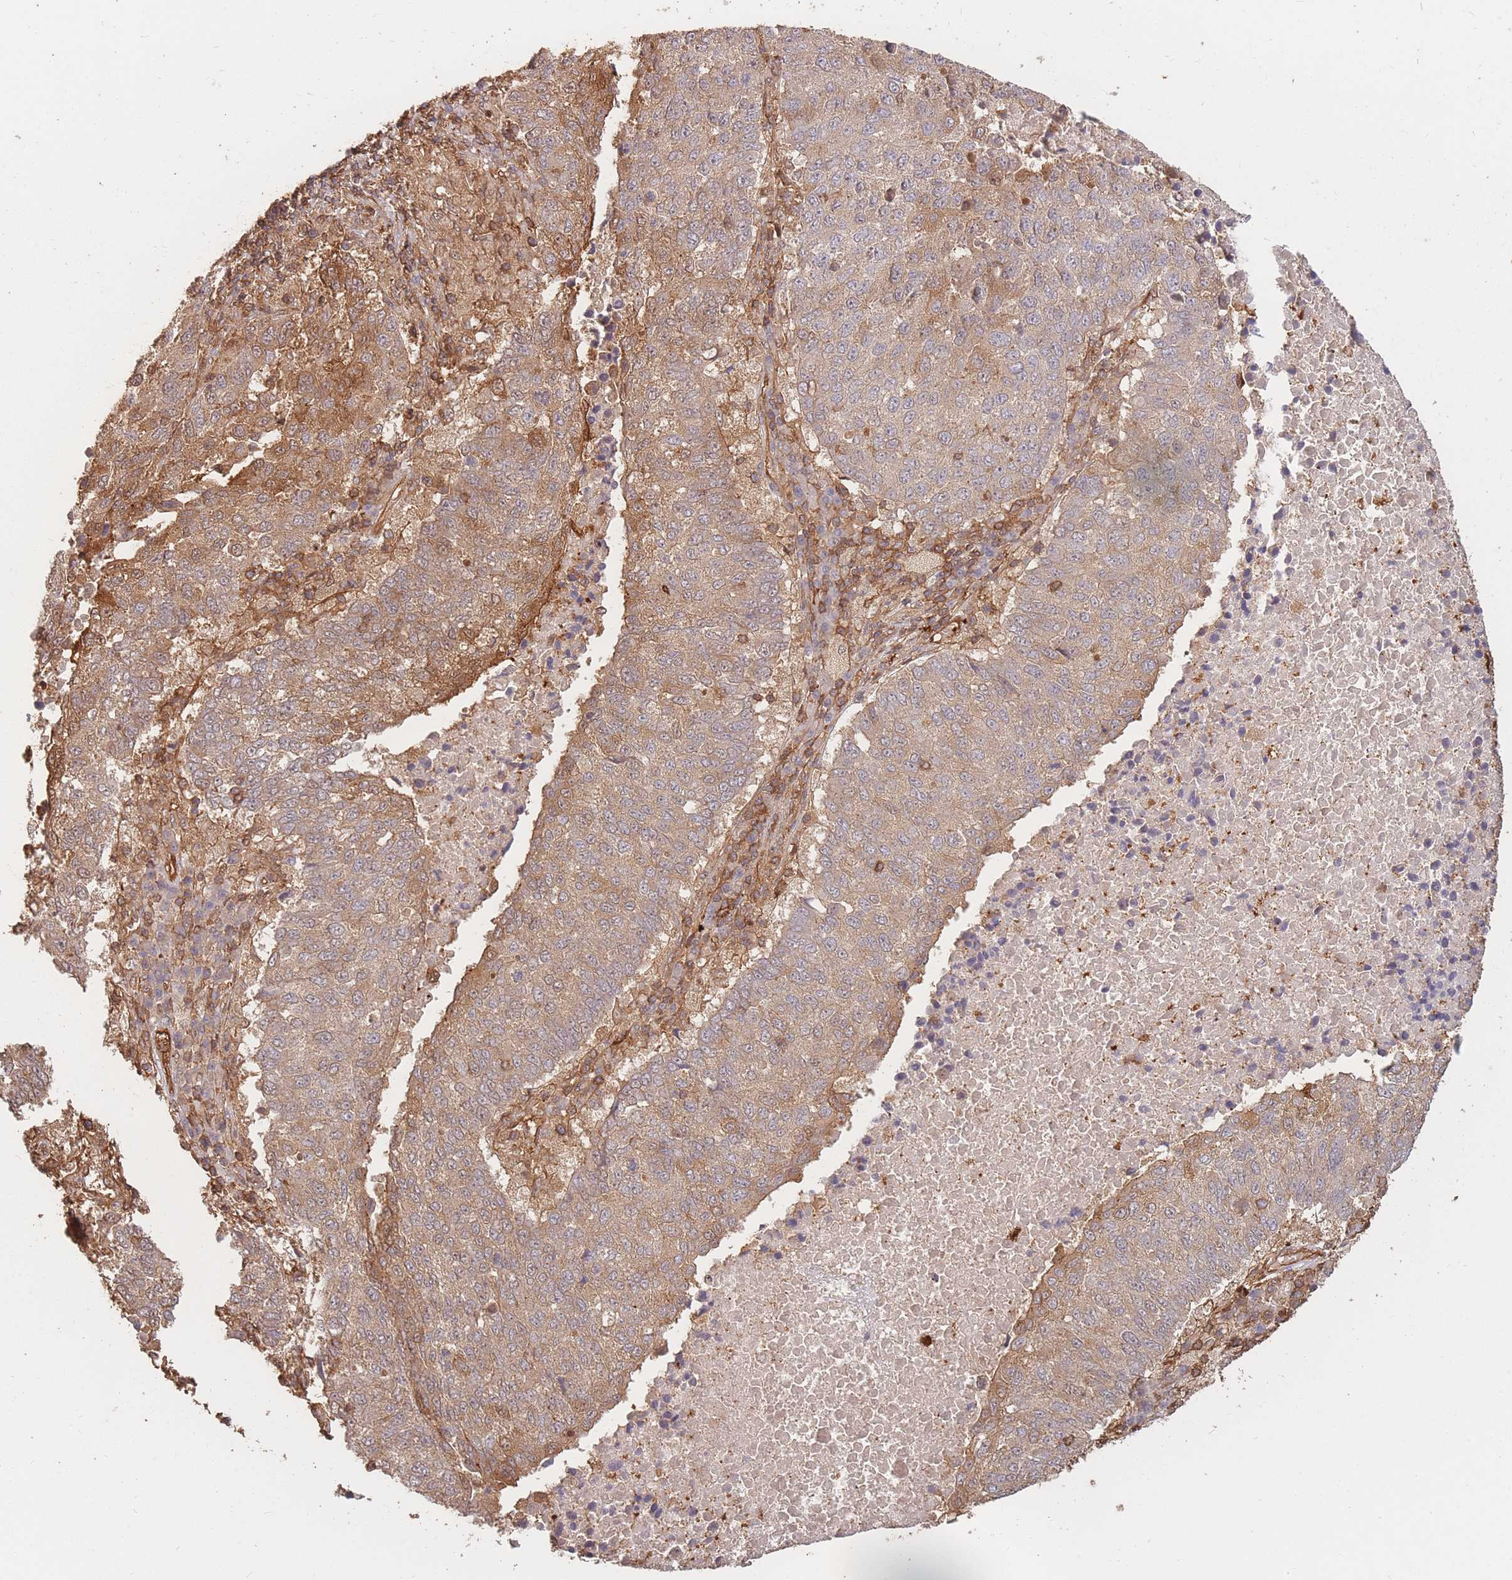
{"staining": {"intensity": "moderate", "quantity": ">75%", "location": "cytoplasmic/membranous"}, "tissue": "lung cancer", "cell_type": "Tumor cells", "image_type": "cancer", "snomed": [{"axis": "morphology", "description": "Squamous cell carcinoma, NOS"}, {"axis": "topography", "description": "Lung"}], "caption": "The immunohistochemical stain shows moderate cytoplasmic/membranous staining in tumor cells of lung squamous cell carcinoma tissue.", "gene": "PLS3", "patient": {"sex": "male", "age": 73}}